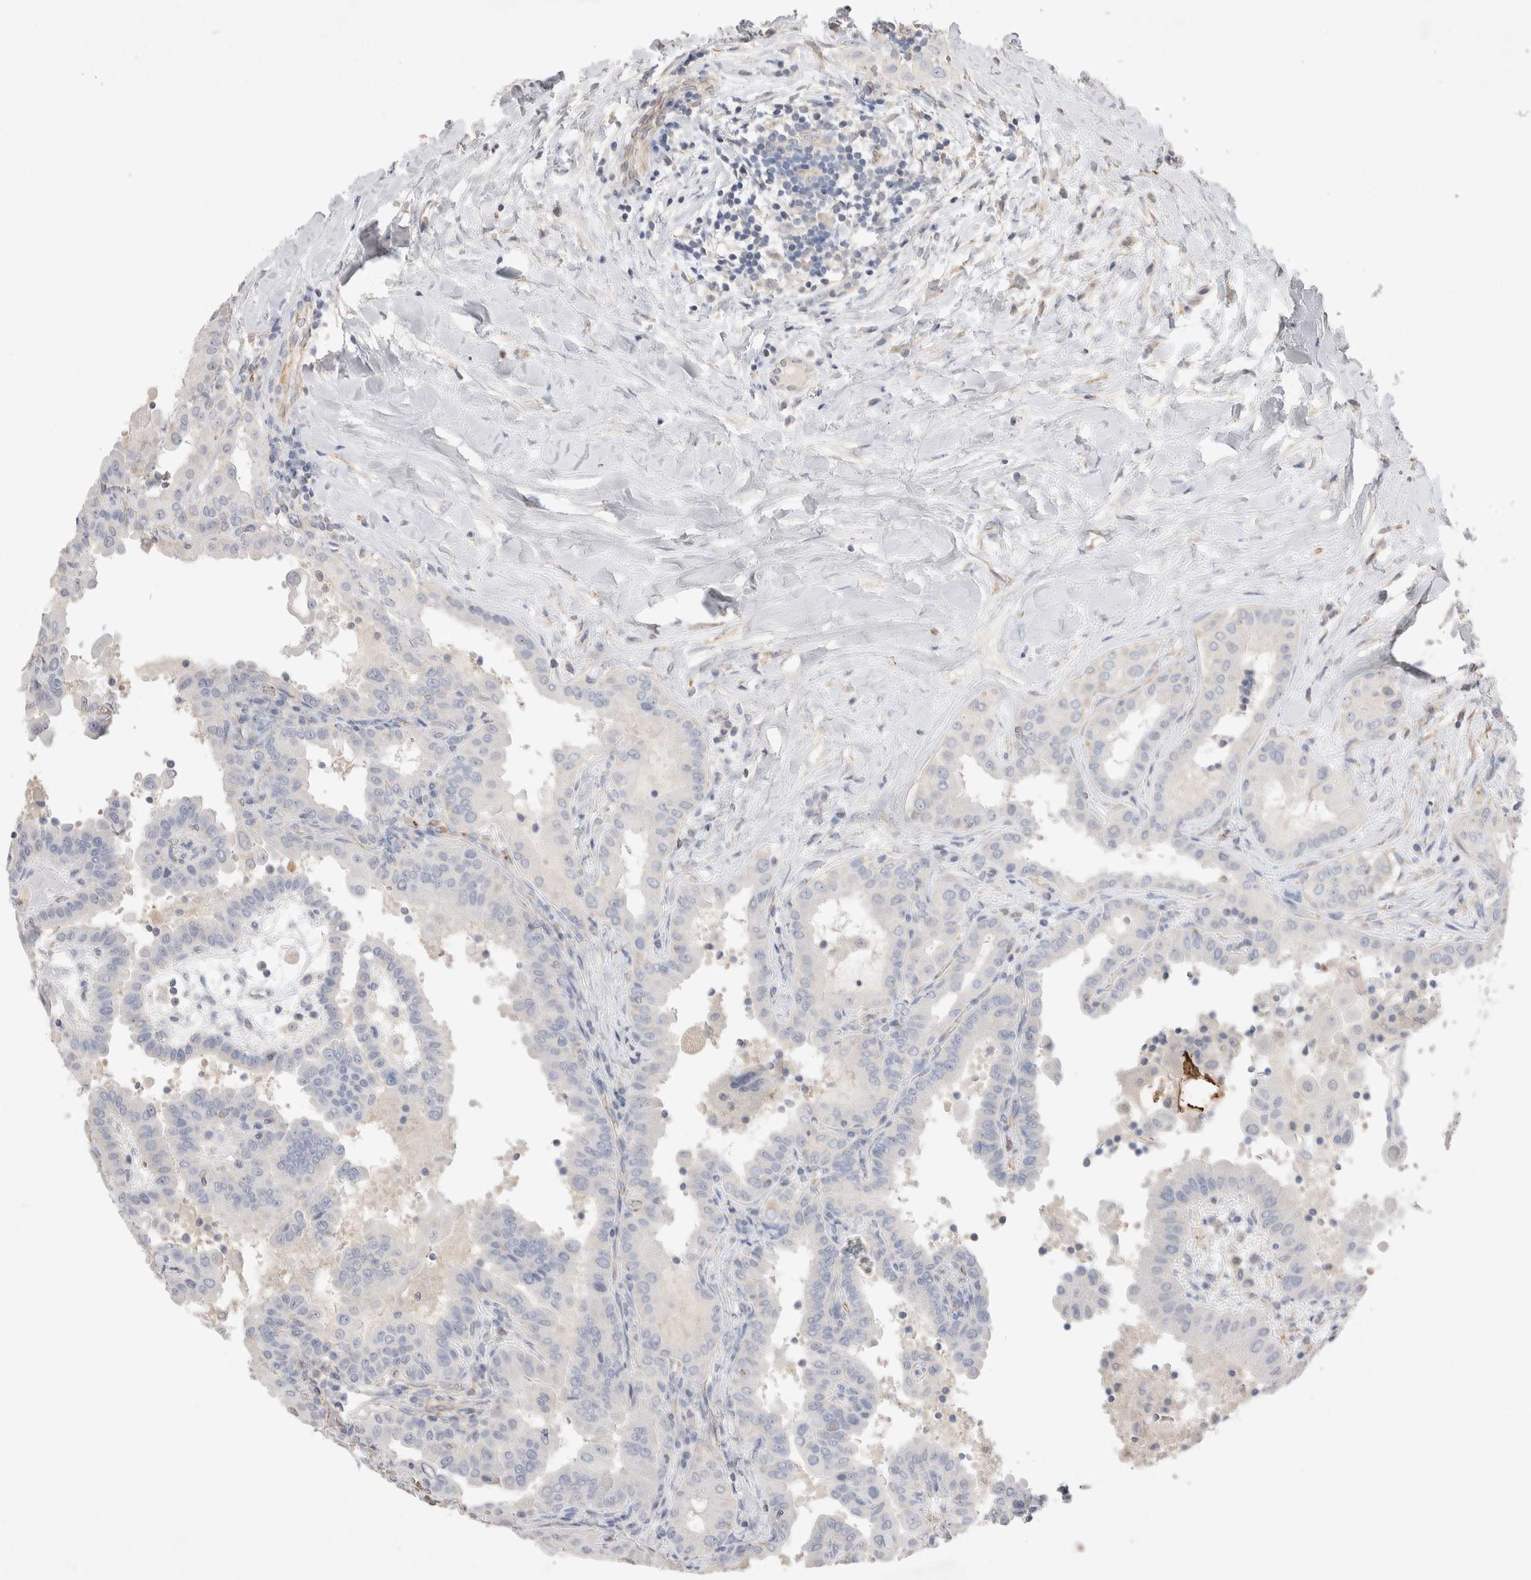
{"staining": {"intensity": "negative", "quantity": "none", "location": "none"}, "tissue": "thyroid cancer", "cell_type": "Tumor cells", "image_type": "cancer", "snomed": [{"axis": "morphology", "description": "Papillary adenocarcinoma, NOS"}, {"axis": "topography", "description": "Thyroid gland"}], "caption": "A histopathology image of human papillary adenocarcinoma (thyroid) is negative for staining in tumor cells. Brightfield microscopy of immunohistochemistry (IHC) stained with DAB (3,3'-diaminobenzidine) (brown) and hematoxylin (blue), captured at high magnification.", "gene": "FFAR2", "patient": {"sex": "male", "age": 33}}